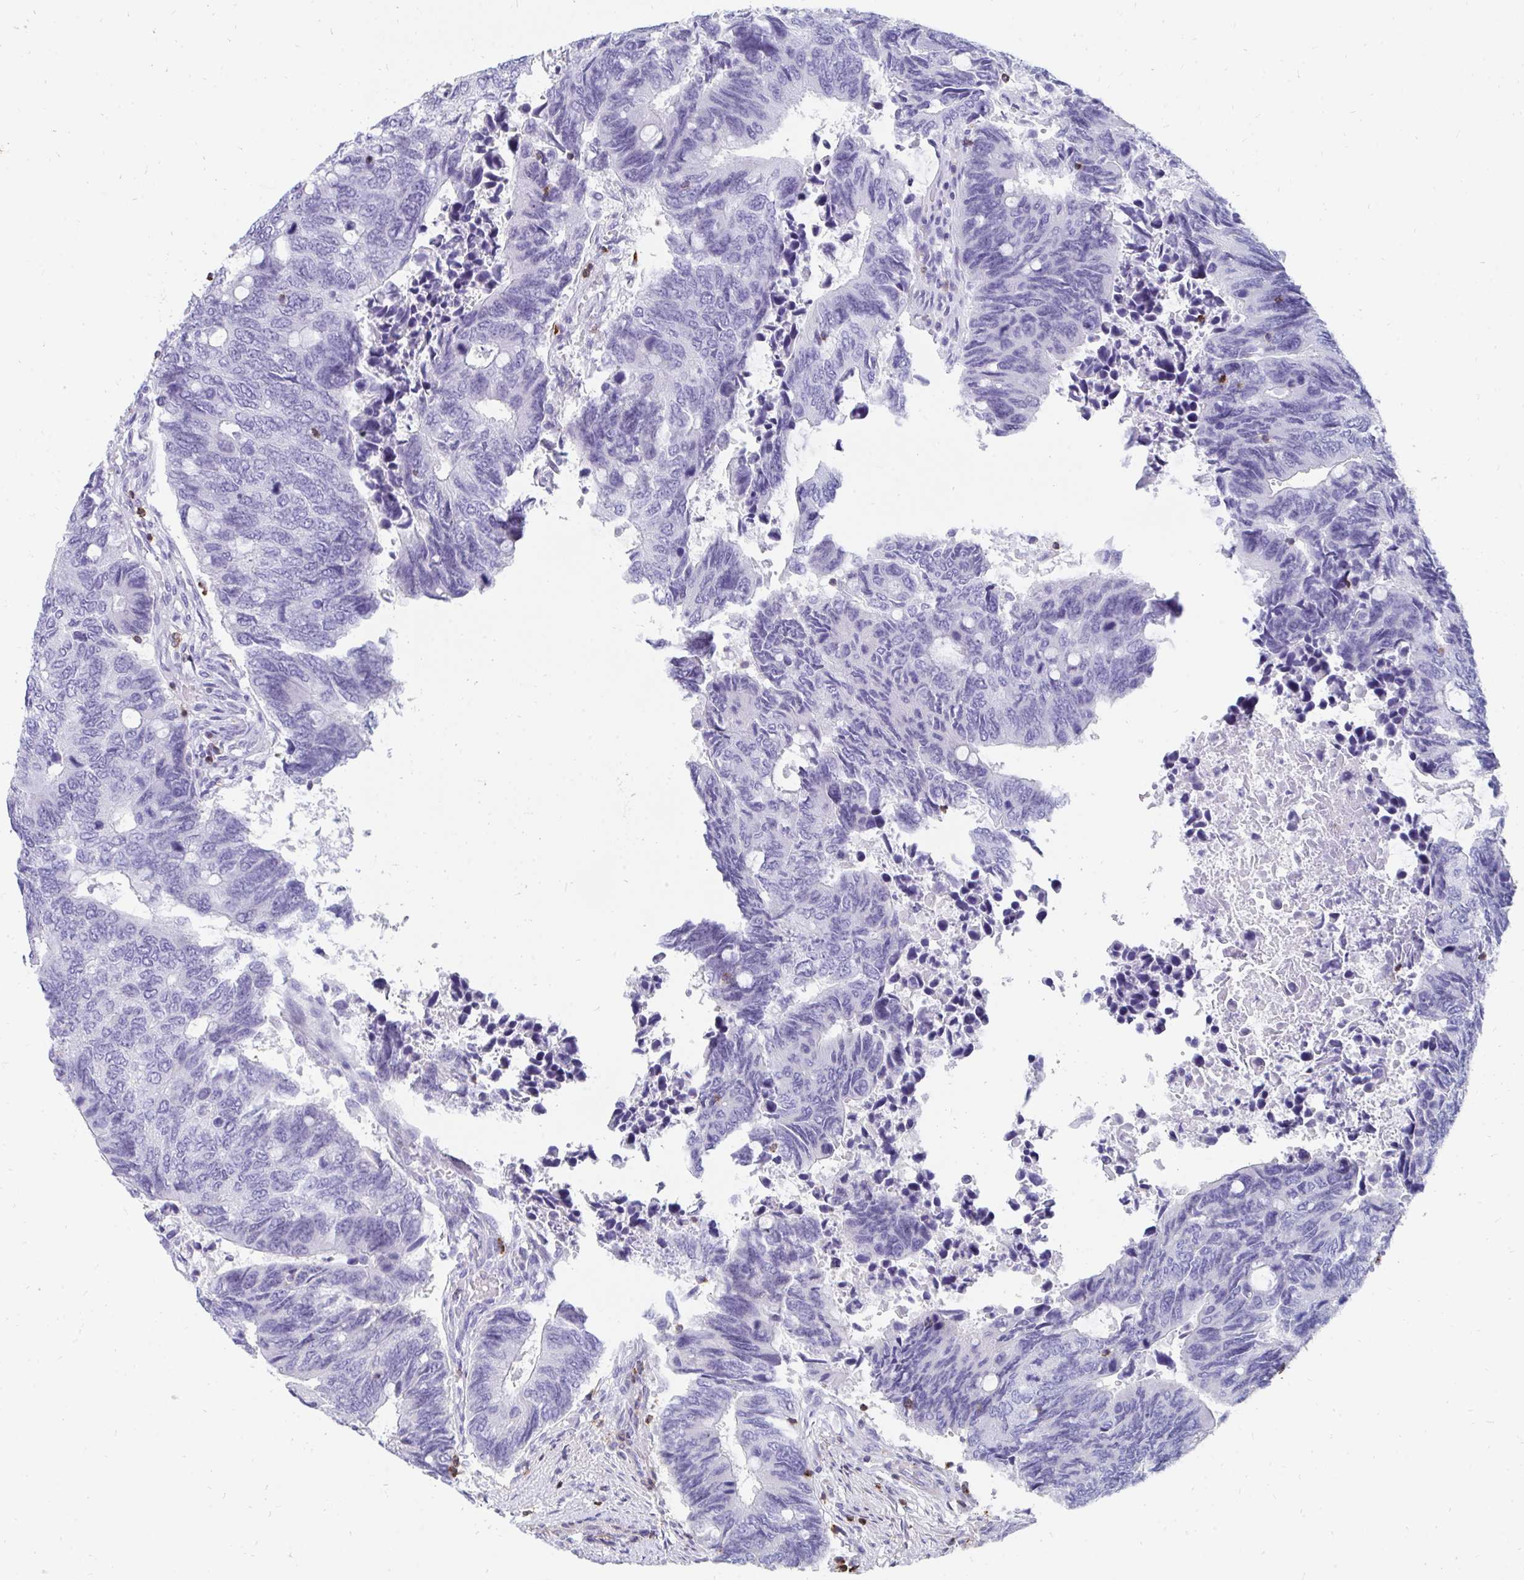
{"staining": {"intensity": "negative", "quantity": "none", "location": "none"}, "tissue": "colorectal cancer", "cell_type": "Tumor cells", "image_type": "cancer", "snomed": [{"axis": "morphology", "description": "Adenocarcinoma, NOS"}, {"axis": "topography", "description": "Colon"}], "caption": "Histopathology image shows no significant protein expression in tumor cells of adenocarcinoma (colorectal). (DAB (3,3'-diaminobenzidine) immunohistochemistry (IHC) visualized using brightfield microscopy, high magnification).", "gene": "CD7", "patient": {"sex": "male", "age": 87}}